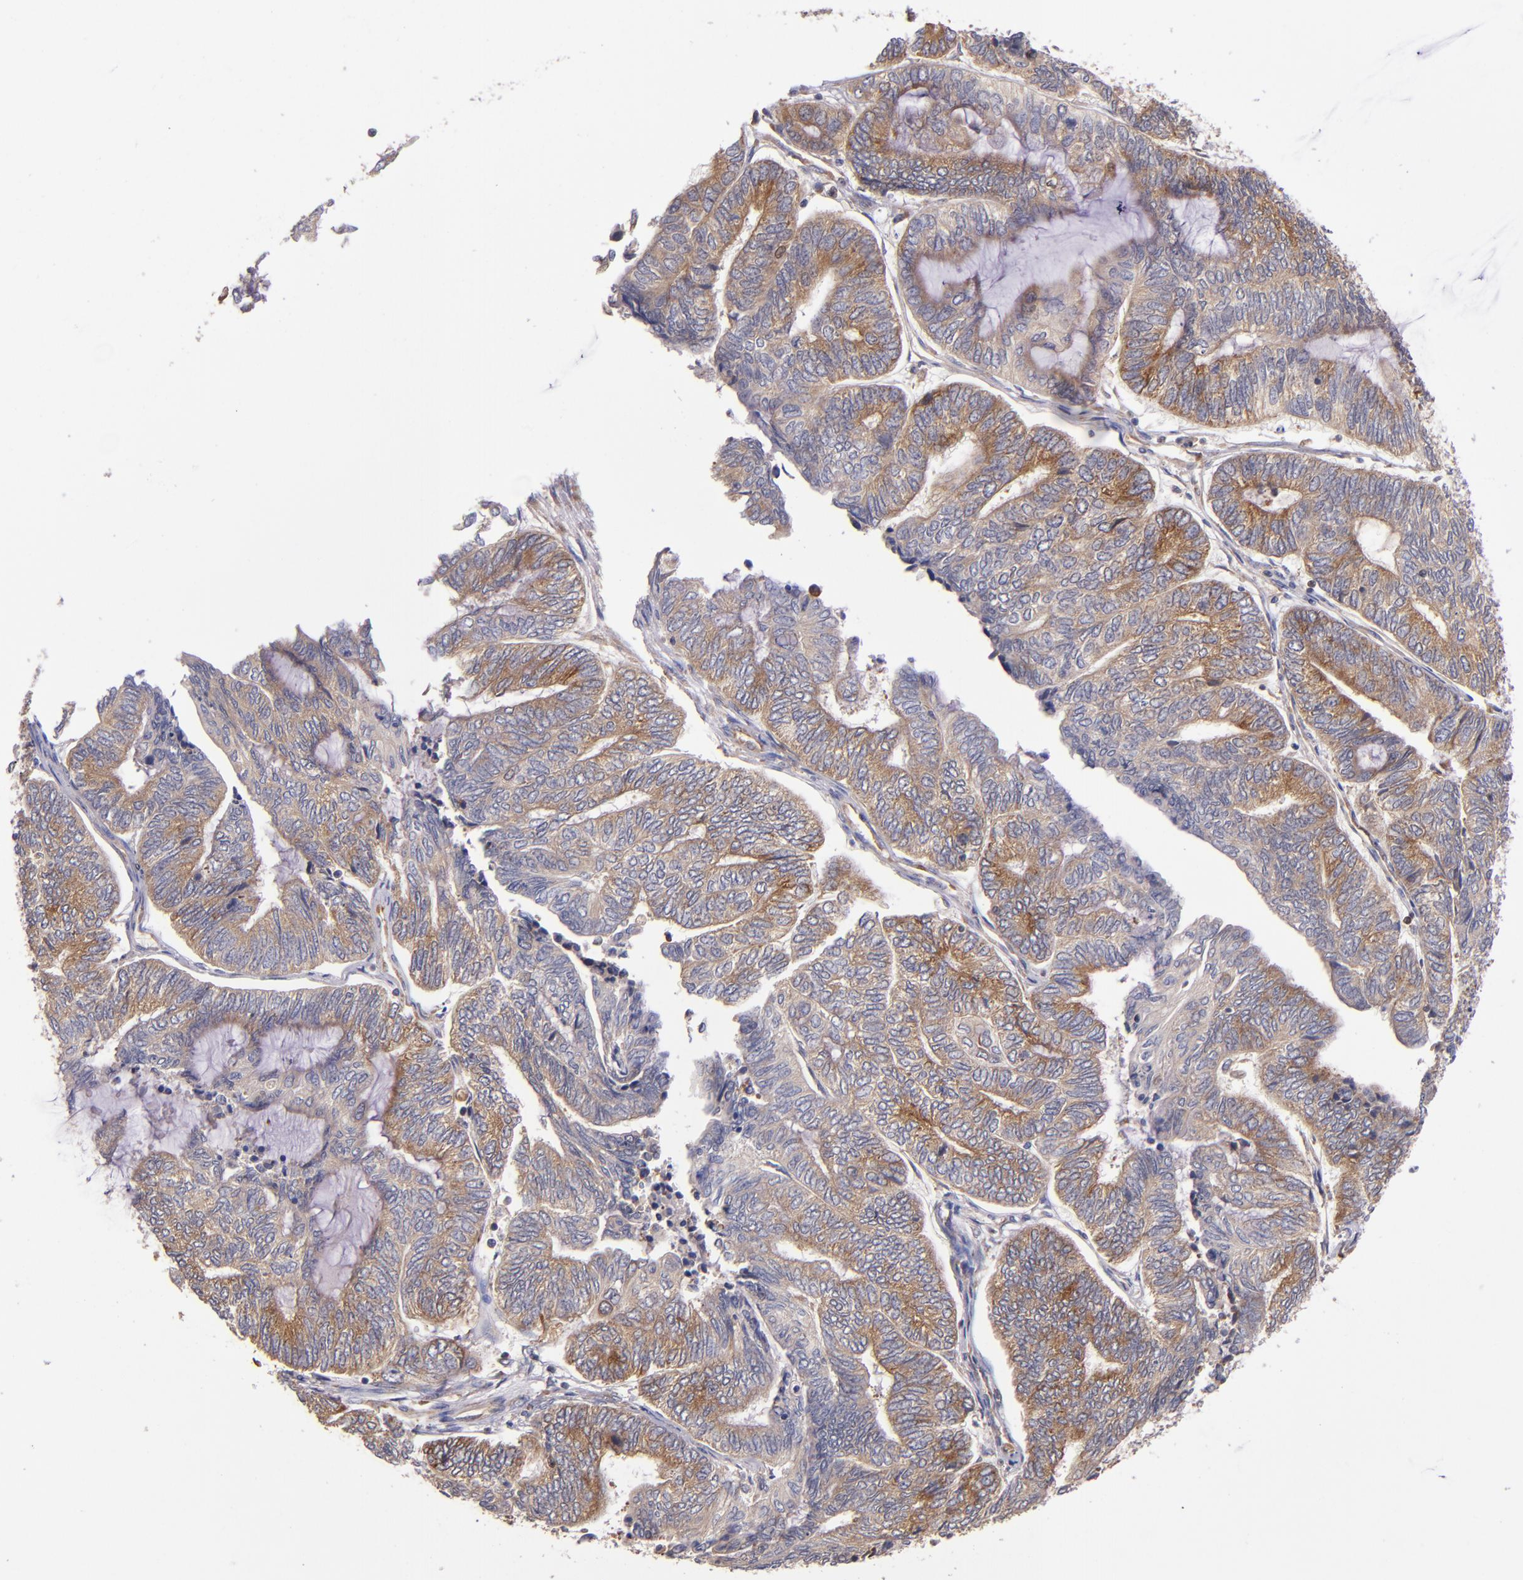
{"staining": {"intensity": "moderate", "quantity": ">75%", "location": "cytoplasmic/membranous"}, "tissue": "endometrial cancer", "cell_type": "Tumor cells", "image_type": "cancer", "snomed": [{"axis": "morphology", "description": "Adenocarcinoma, NOS"}, {"axis": "topography", "description": "Uterus"}, {"axis": "topography", "description": "Endometrium"}], "caption": "Immunohistochemistry (IHC) (DAB (3,3'-diaminobenzidine)) staining of endometrial adenocarcinoma displays moderate cytoplasmic/membranous protein positivity in approximately >75% of tumor cells.", "gene": "EIF4ENIF1", "patient": {"sex": "female", "age": 70}}